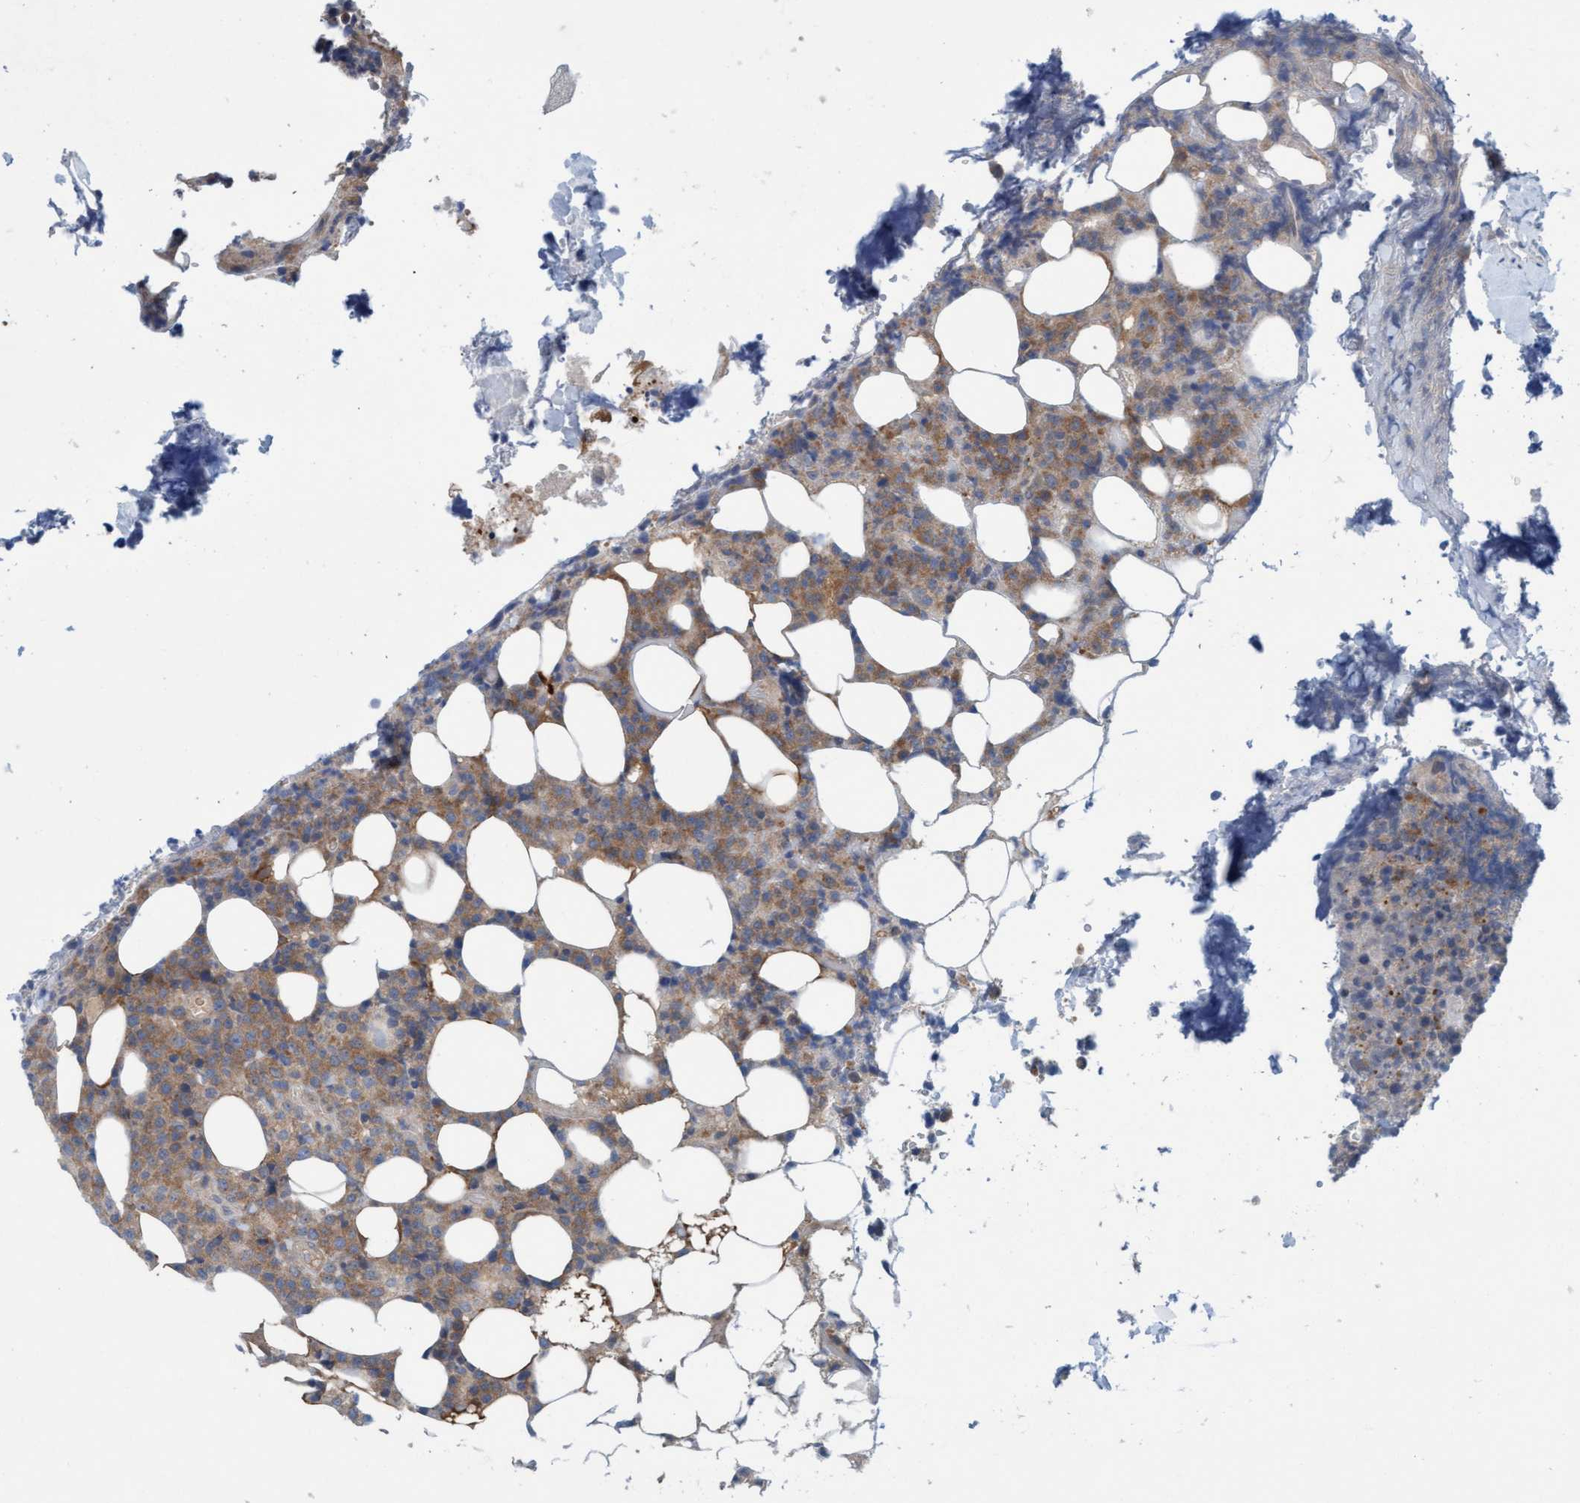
{"staining": {"intensity": "moderate", "quantity": ">75%", "location": "cytoplasmic/membranous"}, "tissue": "lymphoma", "cell_type": "Tumor cells", "image_type": "cancer", "snomed": [{"axis": "morphology", "description": "Malignant lymphoma, non-Hodgkin's type, High grade"}, {"axis": "topography", "description": "Lymph node"}], "caption": "Protein staining of high-grade malignant lymphoma, non-Hodgkin's type tissue shows moderate cytoplasmic/membranous expression in about >75% of tumor cells. The staining is performed using DAB brown chromogen to label protein expression. The nuclei are counter-stained blue using hematoxylin.", "gene": "KLHL25", "patient": {"sex": "male", "age": 13}}